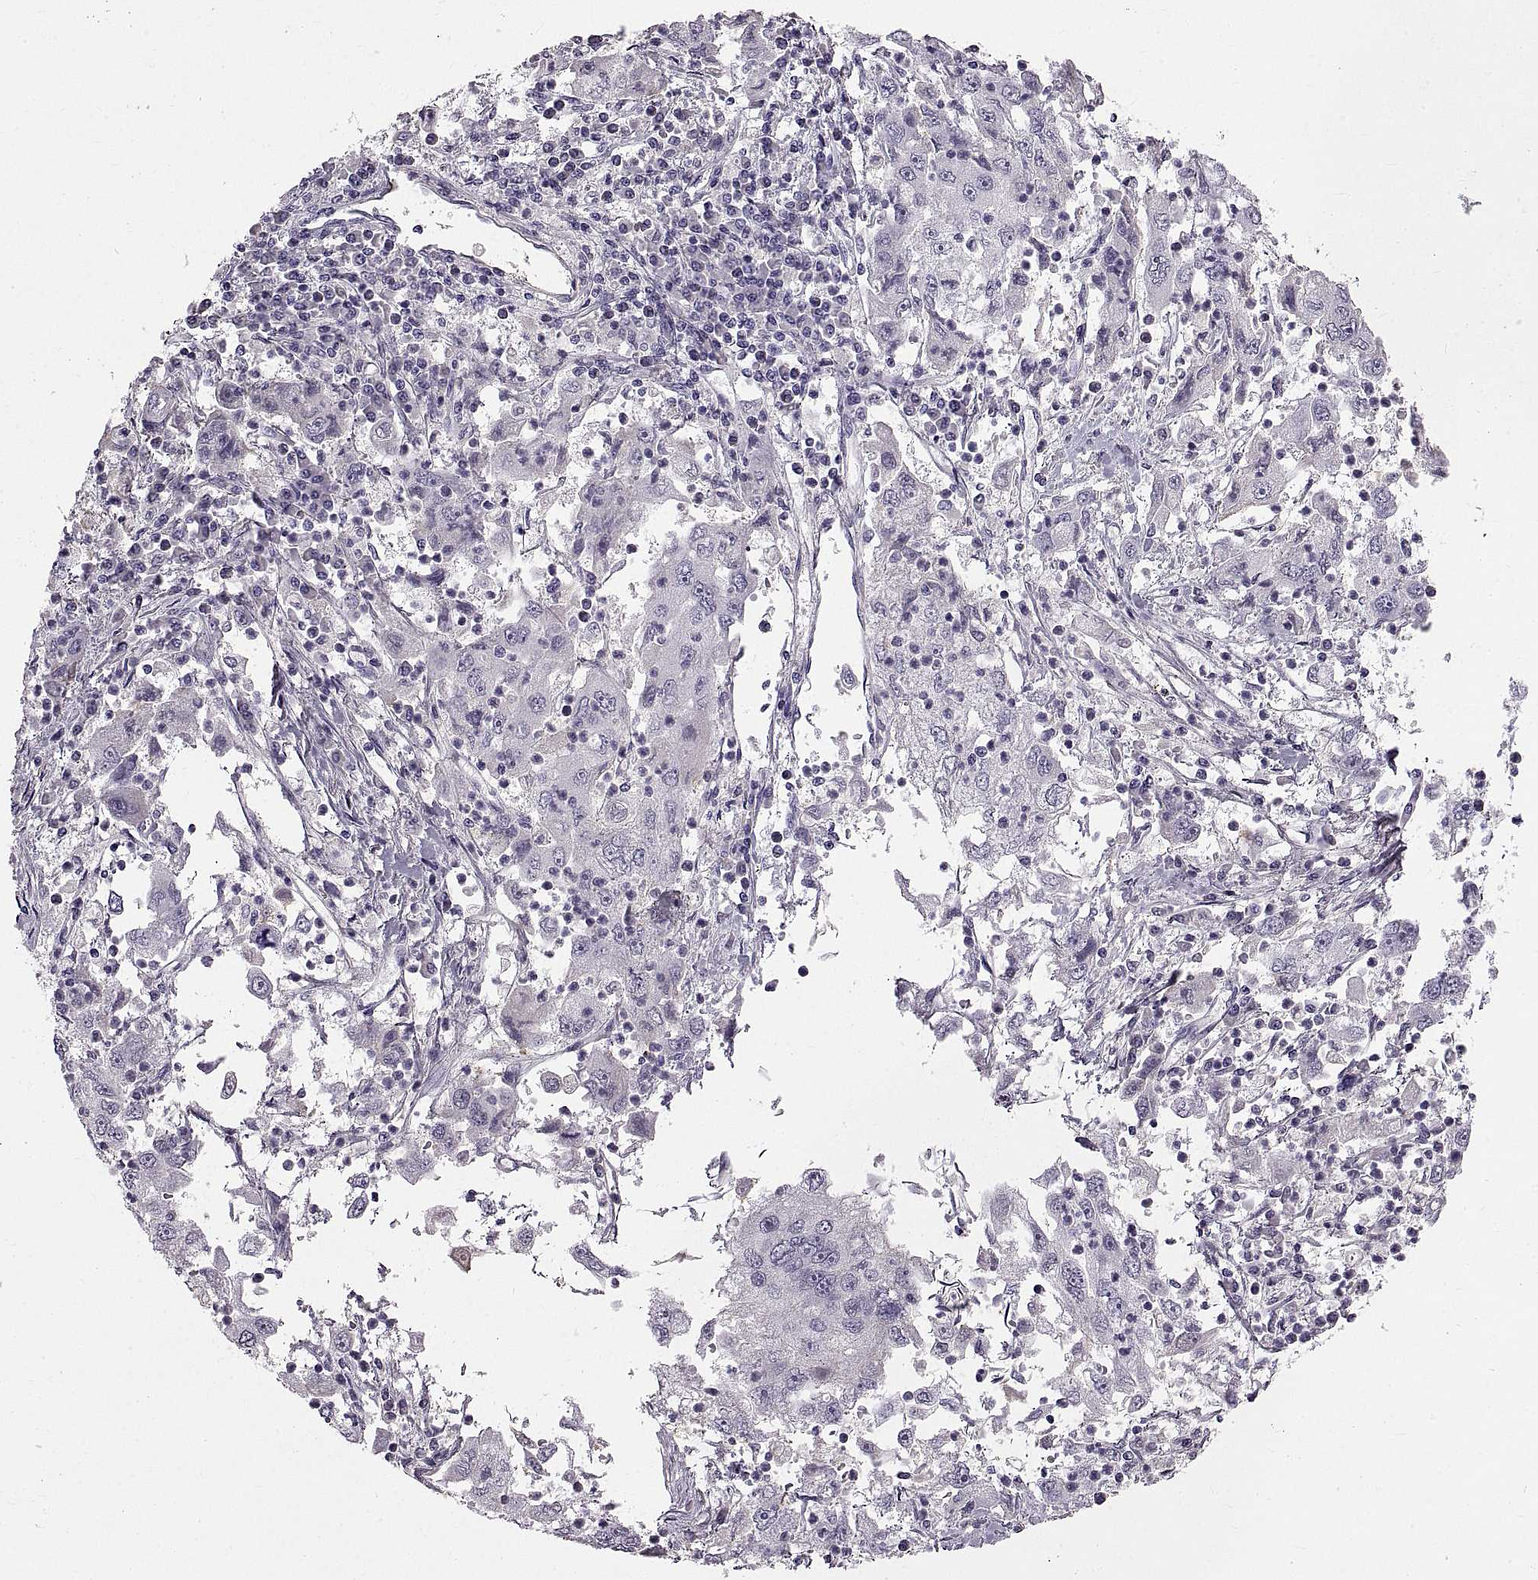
{"staining": {"intensity": "negative", "quantity": "none", "location": "none"}, "tissue": "cervical cancer", "cell_type": "Tumor cells", "image_type": "cancer", "snomed": [{"axis": "morphology", "description": "Squamous cell carcinoma, NOS"}, {"axis": "topography", "description": "Cervix"}], "caption": "A micrograph of cervical squamous cell carcinoma stained for a protein displays no brown staining in tumor cells.", "gene": "WFDC8", "patient": {"sex": "female", "age": 36}}